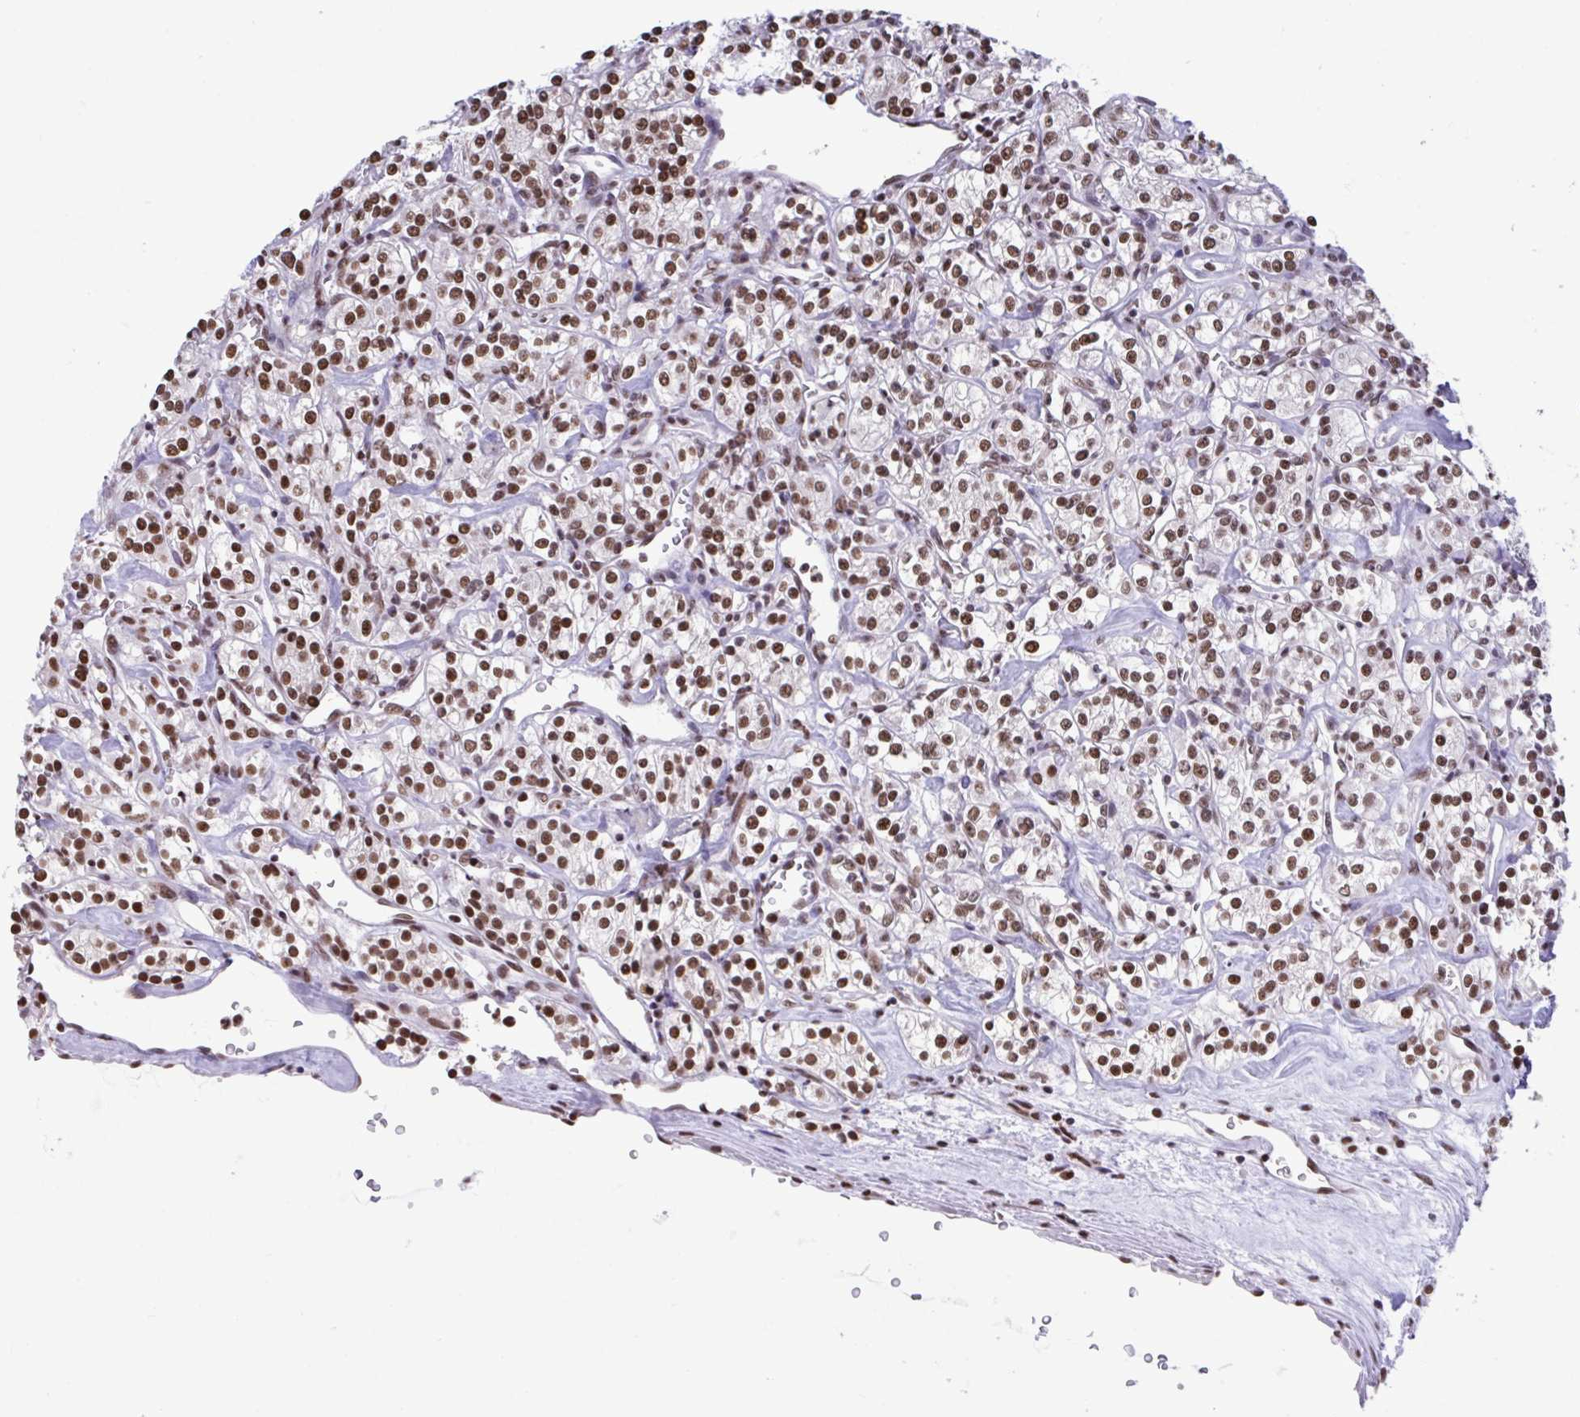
{"staining": {"intensity": "moderate", "quantity": ">75%", "location": "nuclear"}, "tissue": "renal cancer", "cell_type": "Tumor cells", "image_type": "cancer", "snomed": [{"axis": "morphology", "description": "Adenocarcinoma, NOS"}, {"axis": "topography", "description": "Kidney"}], "caption": "Brown immunohistochemical staining in human renal adenocarcinoma shows moderate nuclear positivity in approximately >75% of tumor cells.", "gene": "HNRNPDL", "patient": {"sex": "male", "age": 77}}